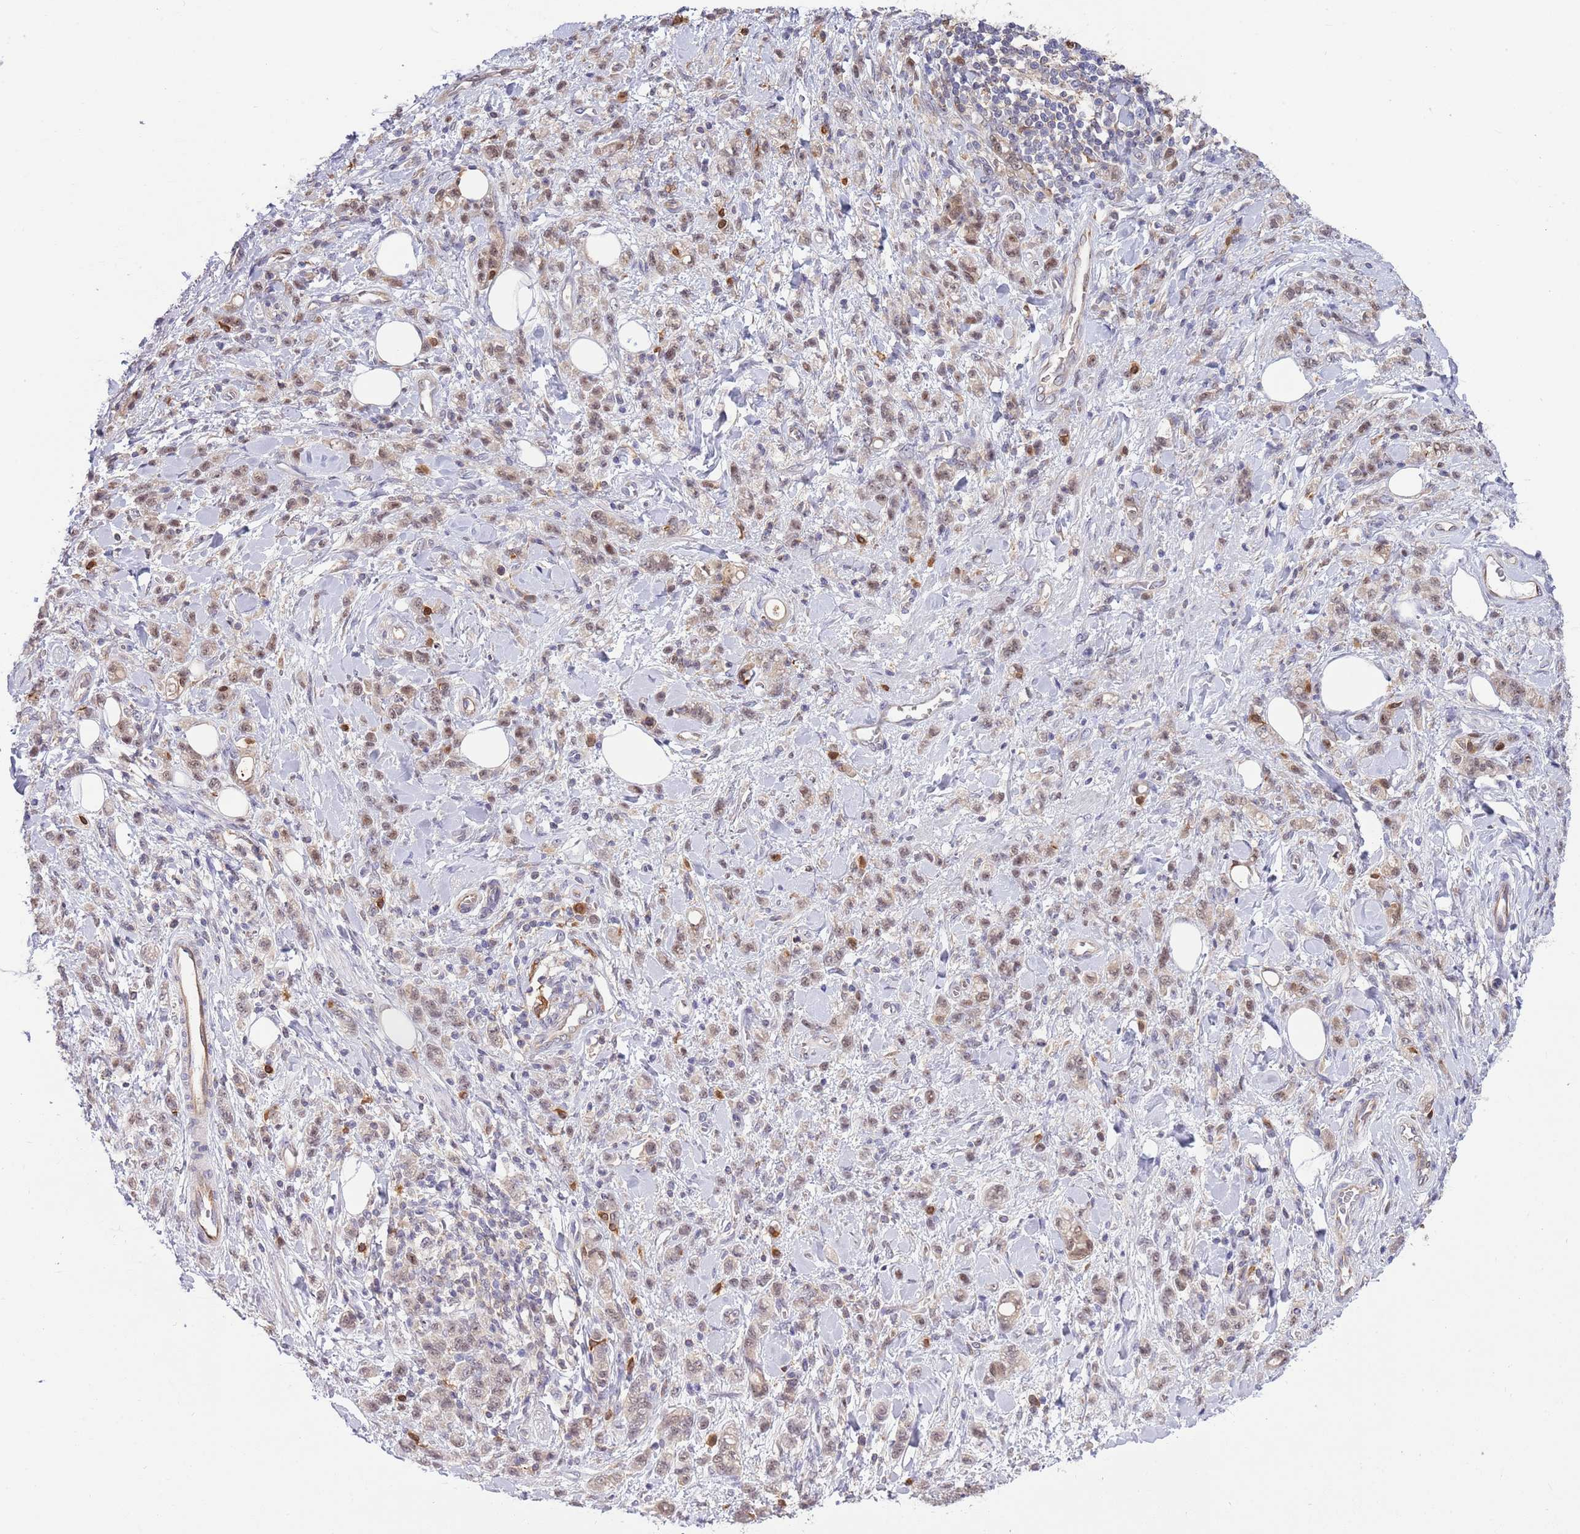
{"staining": {"intensity": "weak", "quantity": "<25%", "location": "nuclear"}, "tissue": "stomach cancer", "cell_type": "Tumor cells", "image_type": "cancer", "snomed": [{"axis": "morphology", "description": "Adenocarcinoma, NOS"}, {"axis": "topography", "description": "Stomach"}], "caption": "An image of stomach cancer (adenocarcinoma) stained for a protein demonstrates no brown staining in tumor cells.", "gene": "CCNJL", "patient": {"sex": "male", "age": 77}}